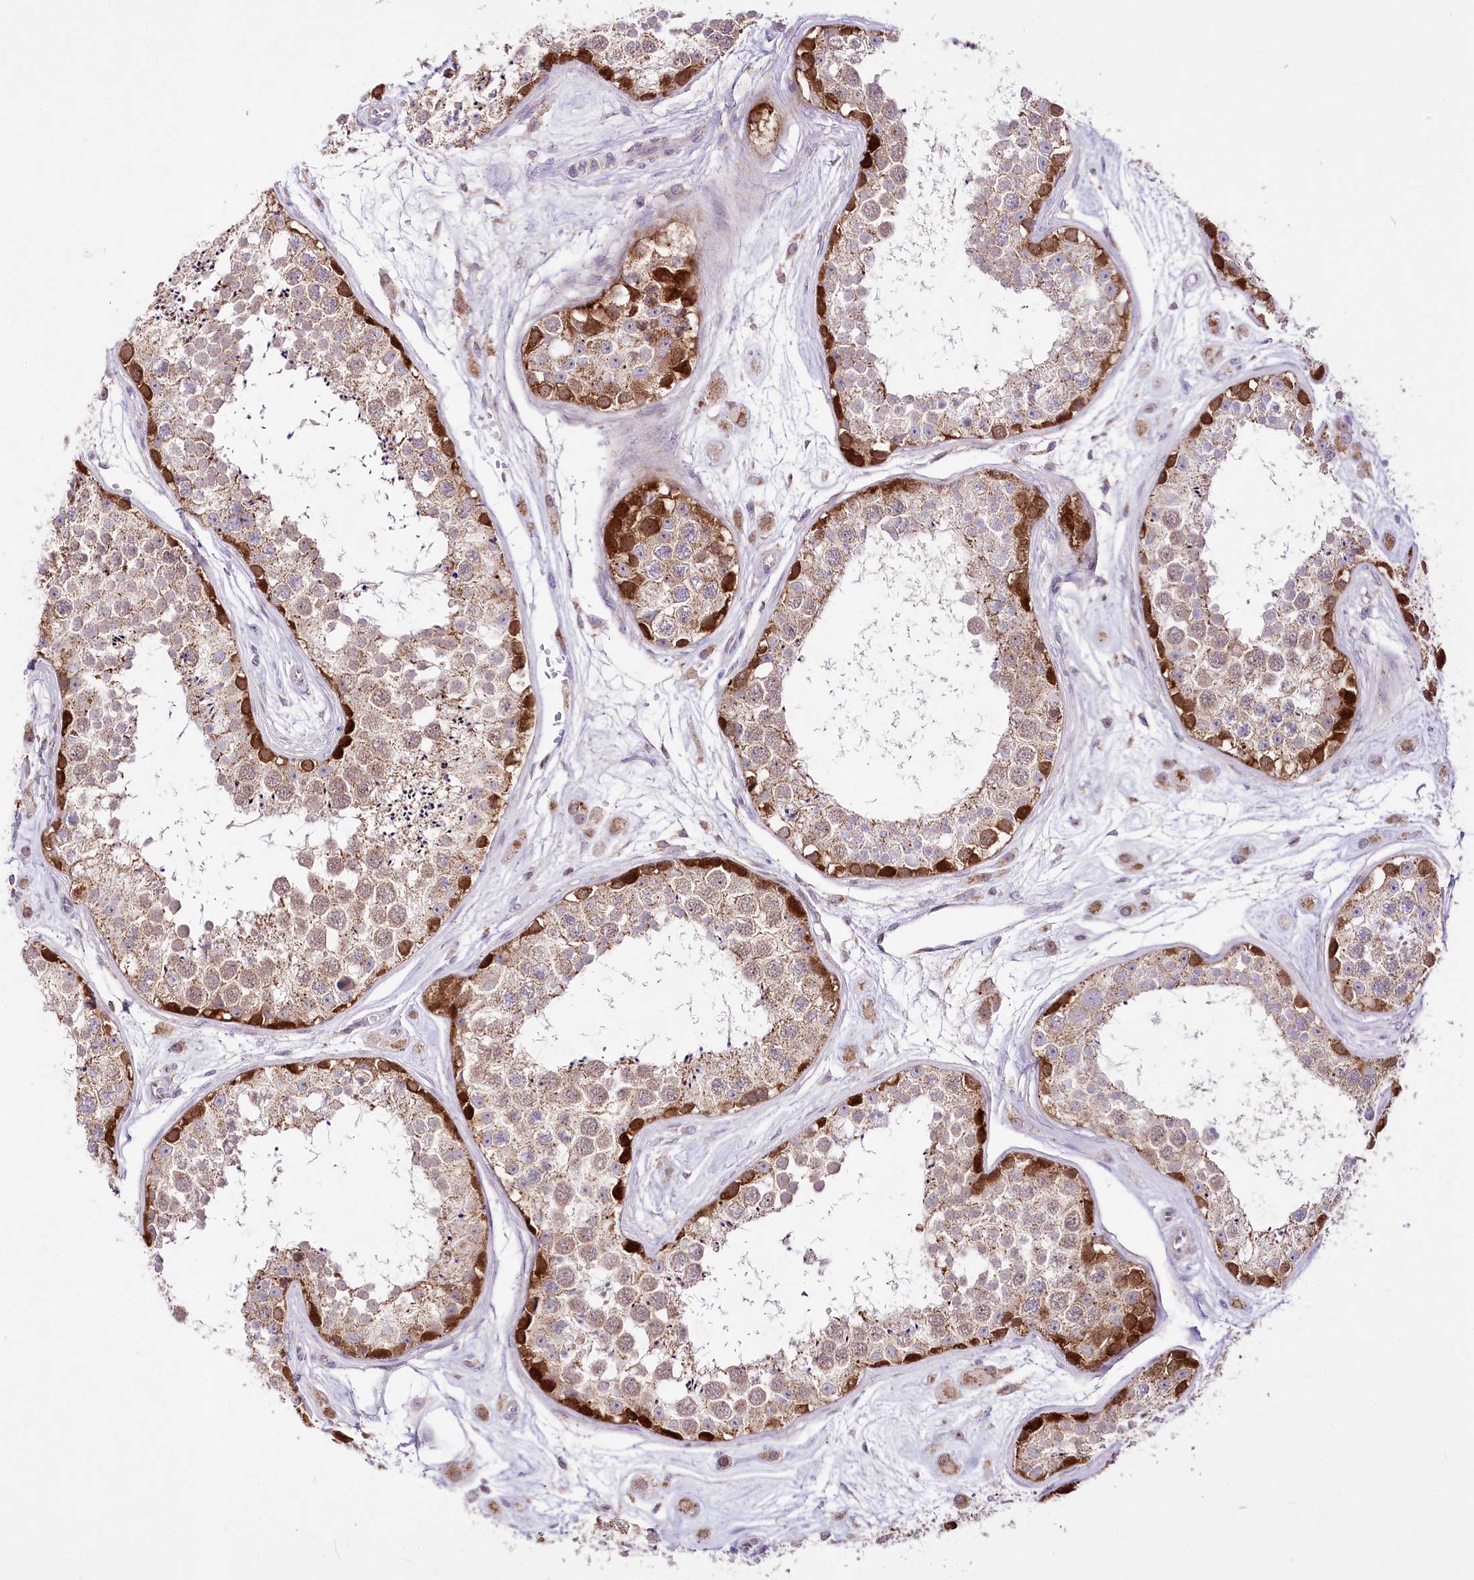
{"staining": {"intensity": "strong", "quantity": ">75%", "location": "cytoplasmic/membranous"}, "tissue": "testis", "cell_type": "Cells in seminiferous ducts", "image_type": "normal", "snomed": [{"axis": "morphology", "description": "Normal tissue, NOS"}, {"axis": "topography", "description": "Testis"}], "caption": "Strong cytoplasmic/membranous expression is appreciated in about >75% of cells in seminiferous ducts in benign testis. Nuclei are stained in blue.", "gene": "ATE1", "patient": {"sex": "male", "age": 25}}